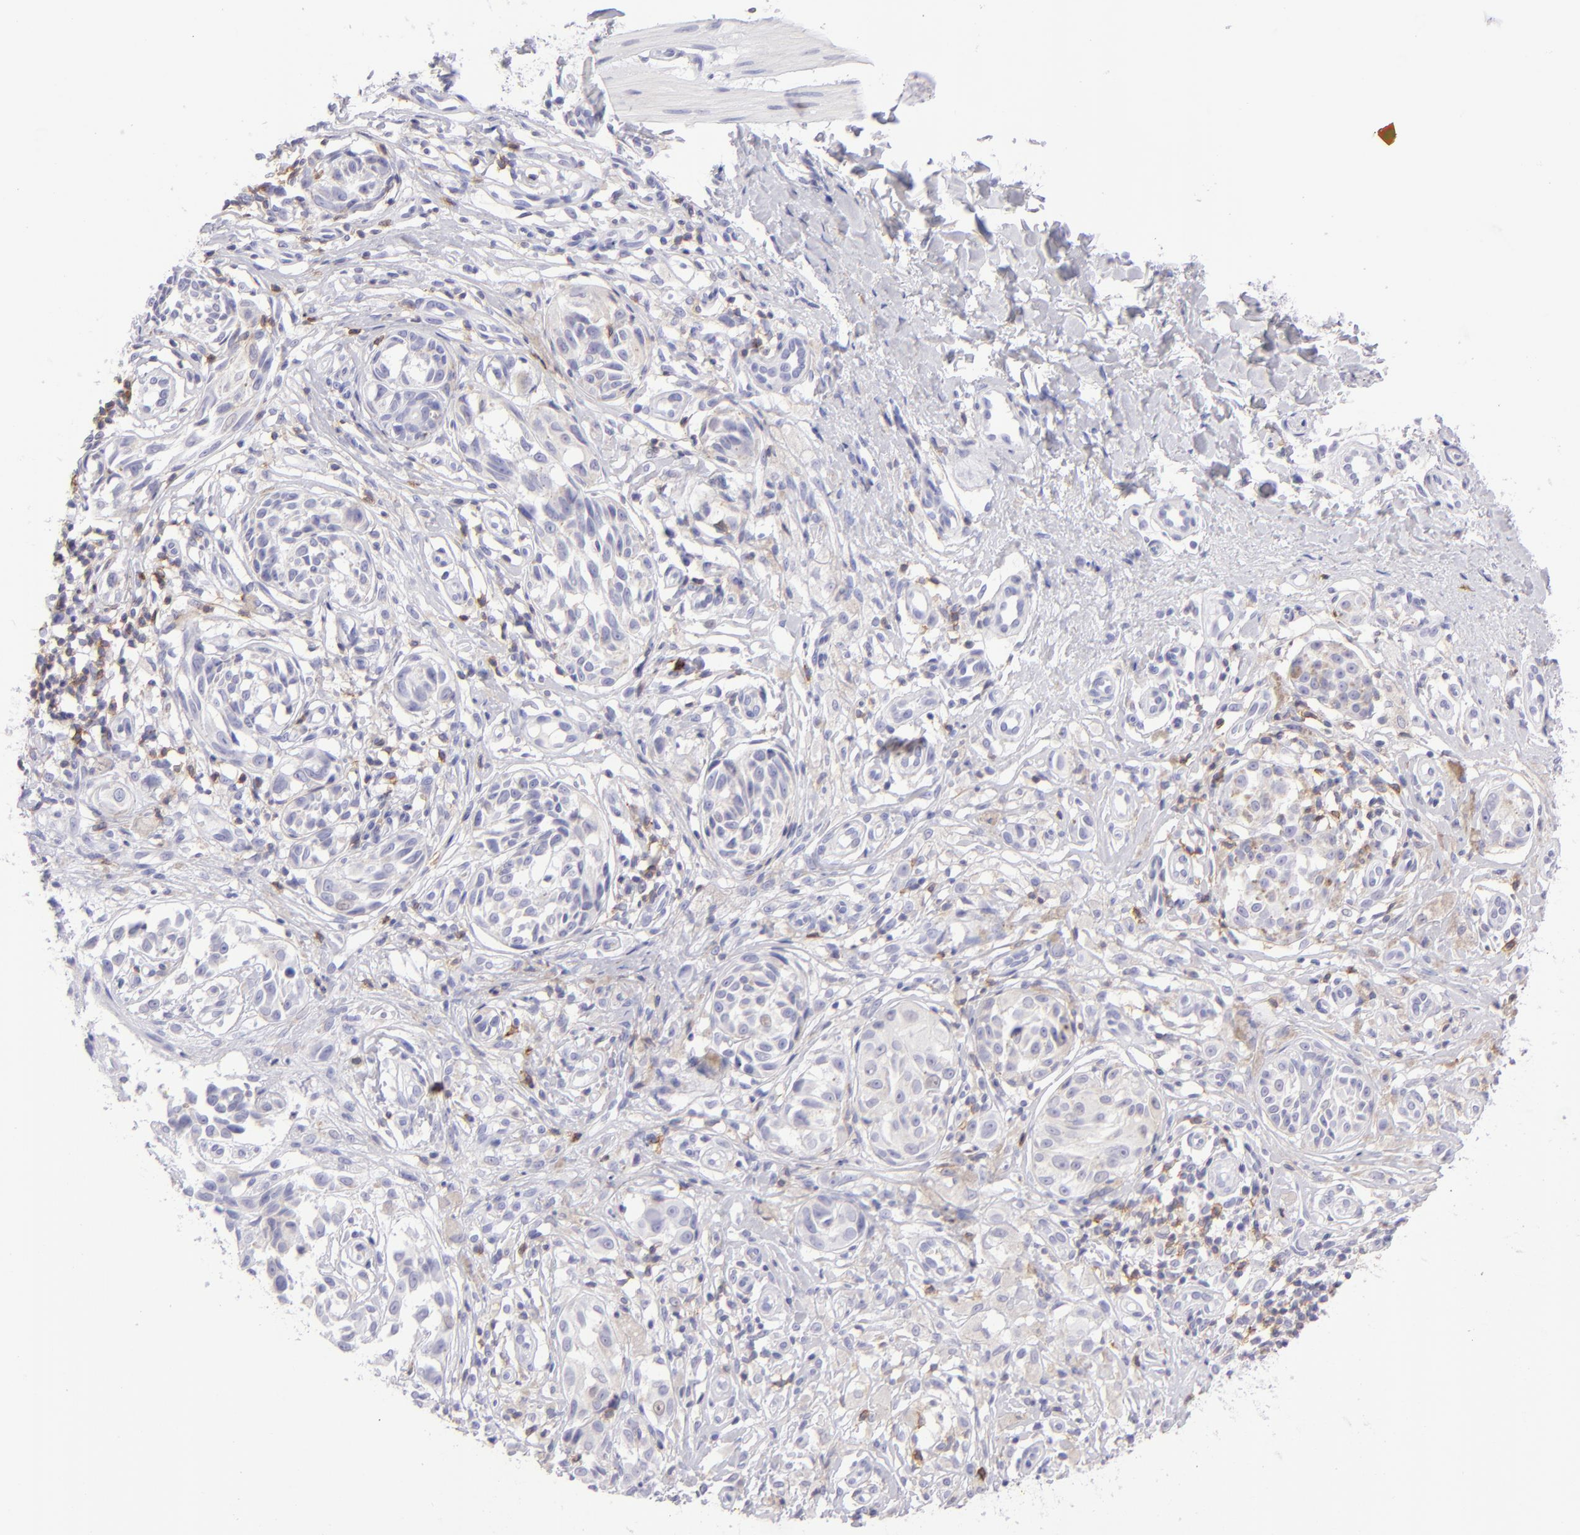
{"staining": {"intensity": "negative", "quantity": "none", "location": "none"}, "tissue": "melanoma", "cell_type": "Tumor cells", "image_type": "cancer", "snomed": [{"axis": "morphology", "description": "Malignant melanoma, NOS"}, {"axis": "topography", "description": "Skin"}], "caption": "Immunohistochemistry micrograph of melanoma stained for a protein (brown), which displays no positivity in tumor cells. (DAB IHC visualized using brightfield microscopy, high magnification).", "gene": "CD69", "patient": {"sex": "male", "age": 67}}